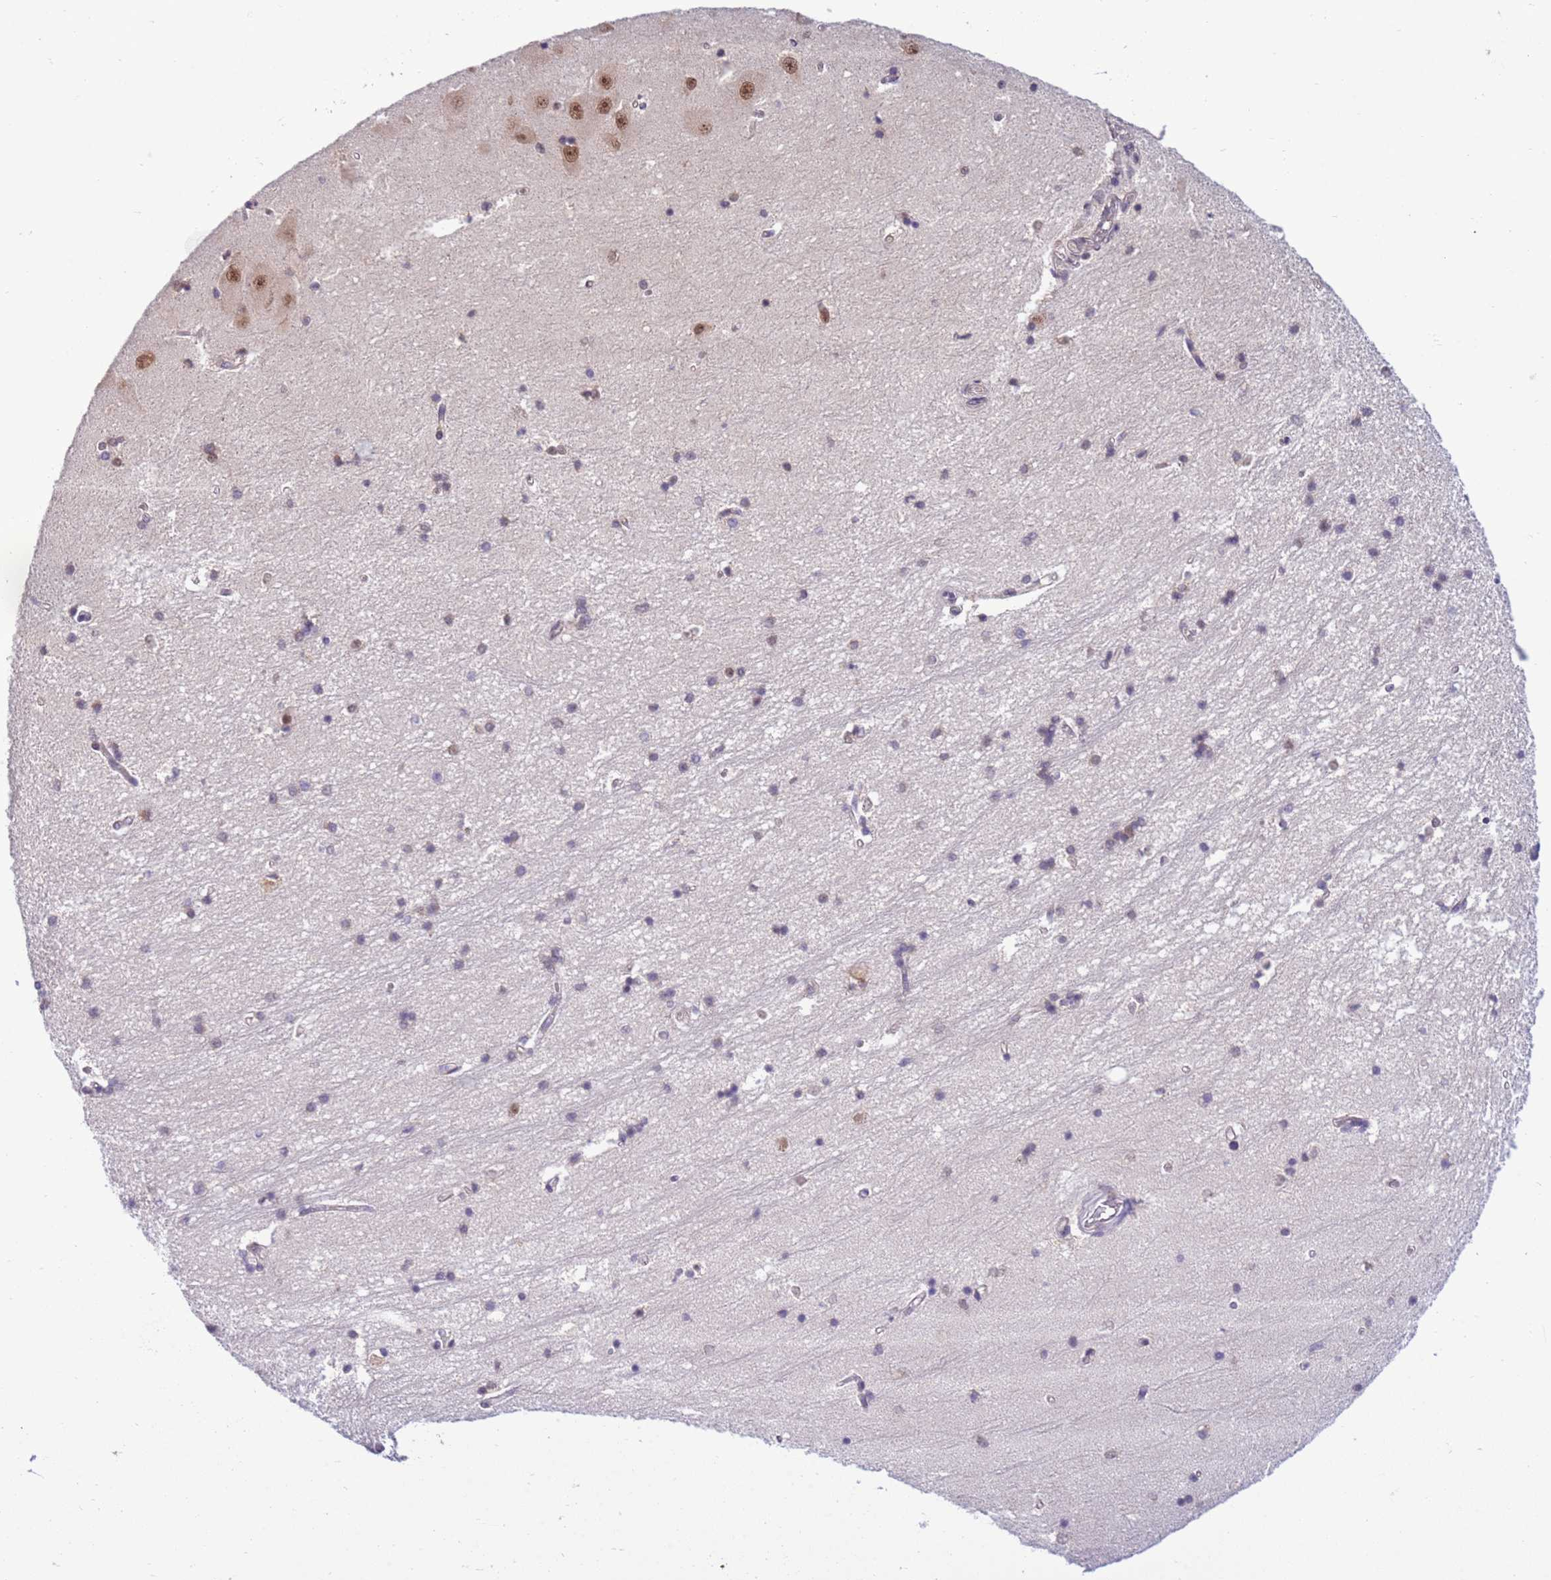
{"staining": {"intensity": "weak", "quantity": "<25%", "location": "nuclear"}, "tissue": "hippocampus", "cell_type": "Glial cells", "image_type": "normal", "snomed": [{"axis": "morphology", "description": "Normal tissue, NOS"}, {"axis": "topography", "description": "Hippocampus"}], "caption": "There is no significant positivity in glial cells of hippocampus. (Immunohistochemistry, brightfield microscopy, high magnification).", "gene": "PRPF6", "patient": {"sex": "male", "age": 45}}